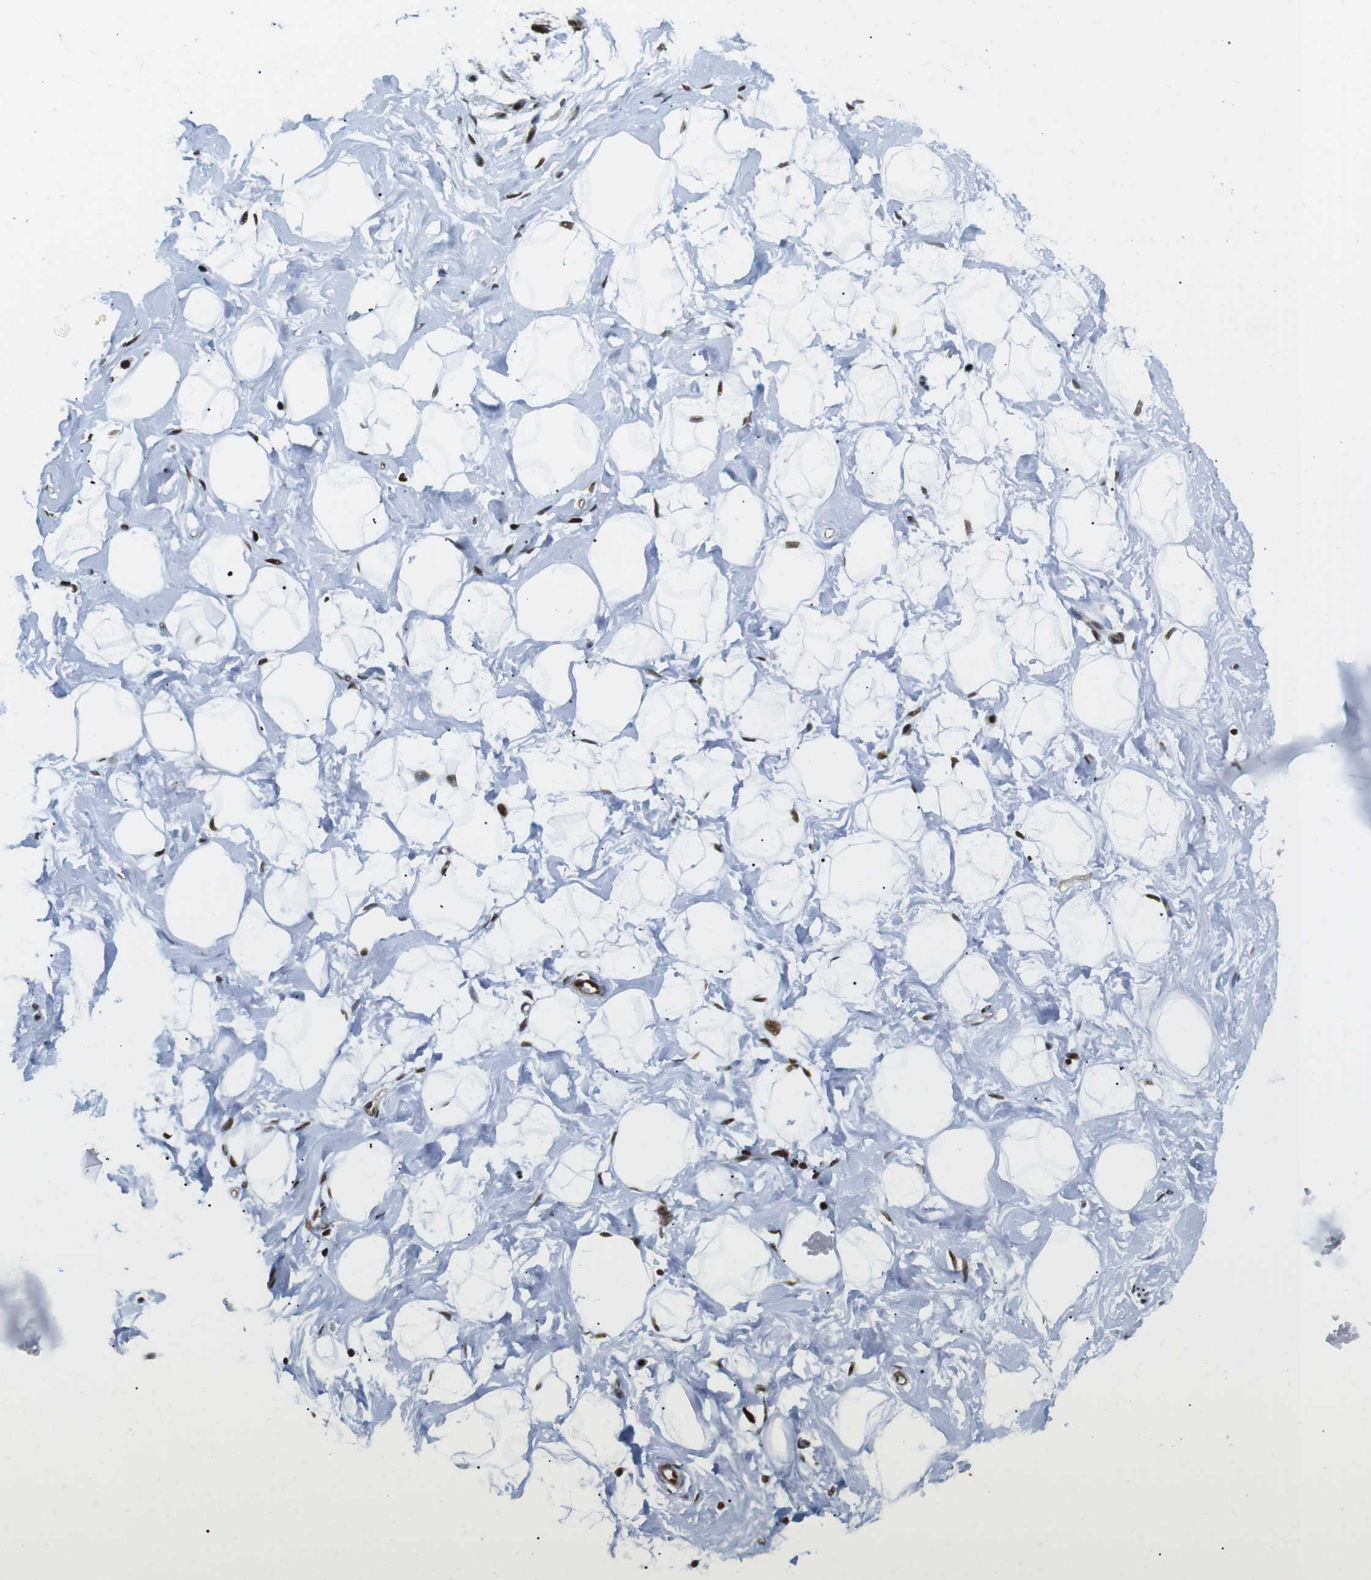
{"staining": {"intensity": "moderate", "quantity": ">75%", "location": "nuclear"}, "tissue": "breast", "cell_type": "Adipocytes", "image_type": "normal", "snomed": [{"axis": "morphology", "description": "Normal tissue, NOS"}, {"axis": "topography", "description": "Breast"}], "caption": "IHC (DAB) staining of benign breast shows moderate nuclear protein positivity in approximately >75% of adipocytes. The staining is performed using DAB brown chromogen to label protein expression. The nuclei are counter-stained blue using hematoxylin.", "gene": "ARID1A", "patient": {"sex": "female", "age": 23}}